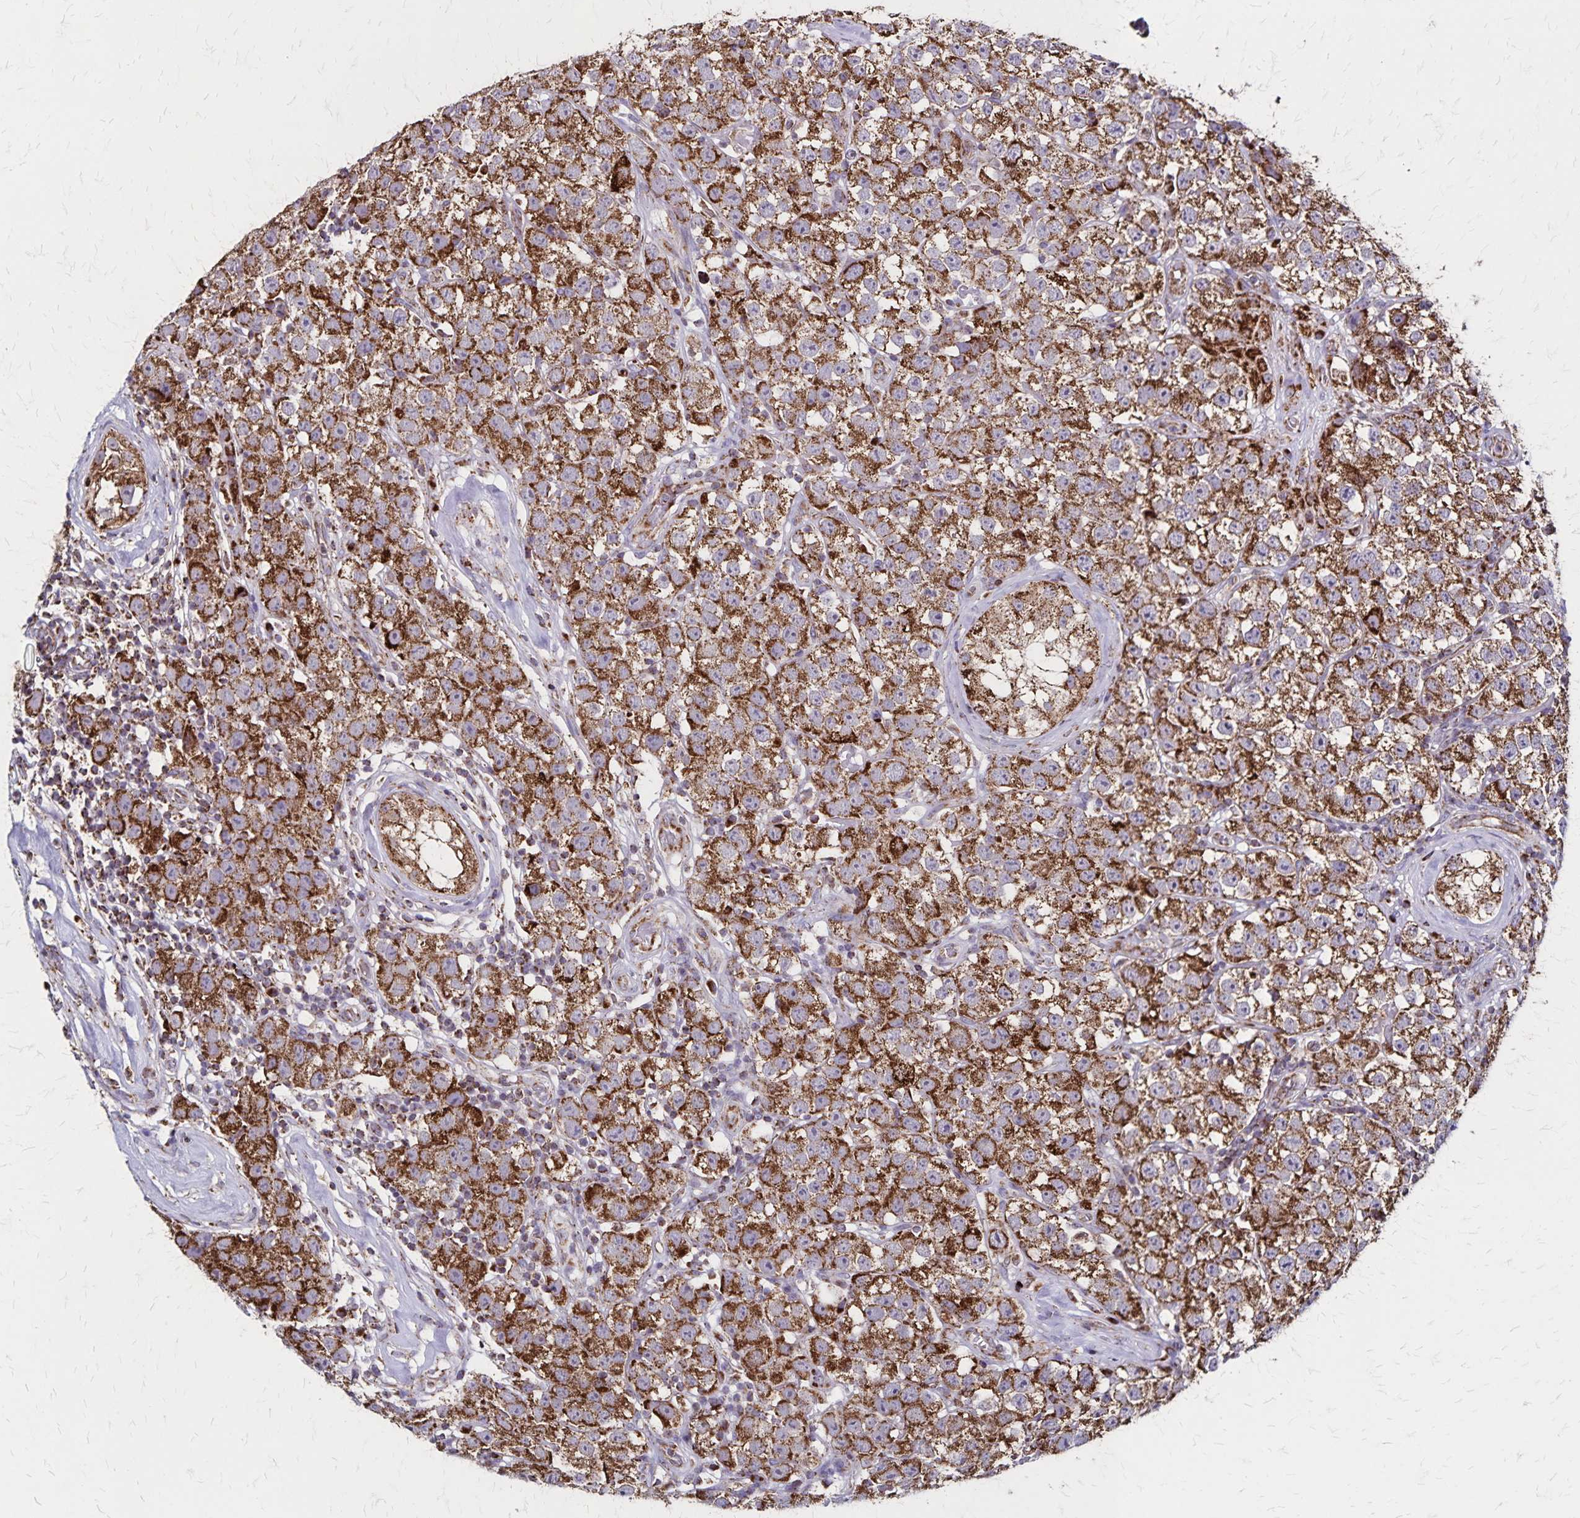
{"staining": {"intensity": "strong", "quantity": ">75%", "location": "cytoplasmic/membranous"}, "tissue": "testis cancer", "cell_type": "Tumor cells", "image_type": "cancer", "snomed": [{"axis": "morphology", "description": "Seminoma, NOS"}, {"axis": "topography", "description": "Testis"}], "caption": "IHC micrograph of neoplastic tissue: seminoma (testis) stained using immunohistochemistry (IHC) displays high levels of strong protein expression localized specifically in the cytoplasmic/membranous of tumor cells, appearing as a cytoplasmic/membranous brown color.", "gene": "NFS1", "patient": {"sex": "male", "age": 34}}